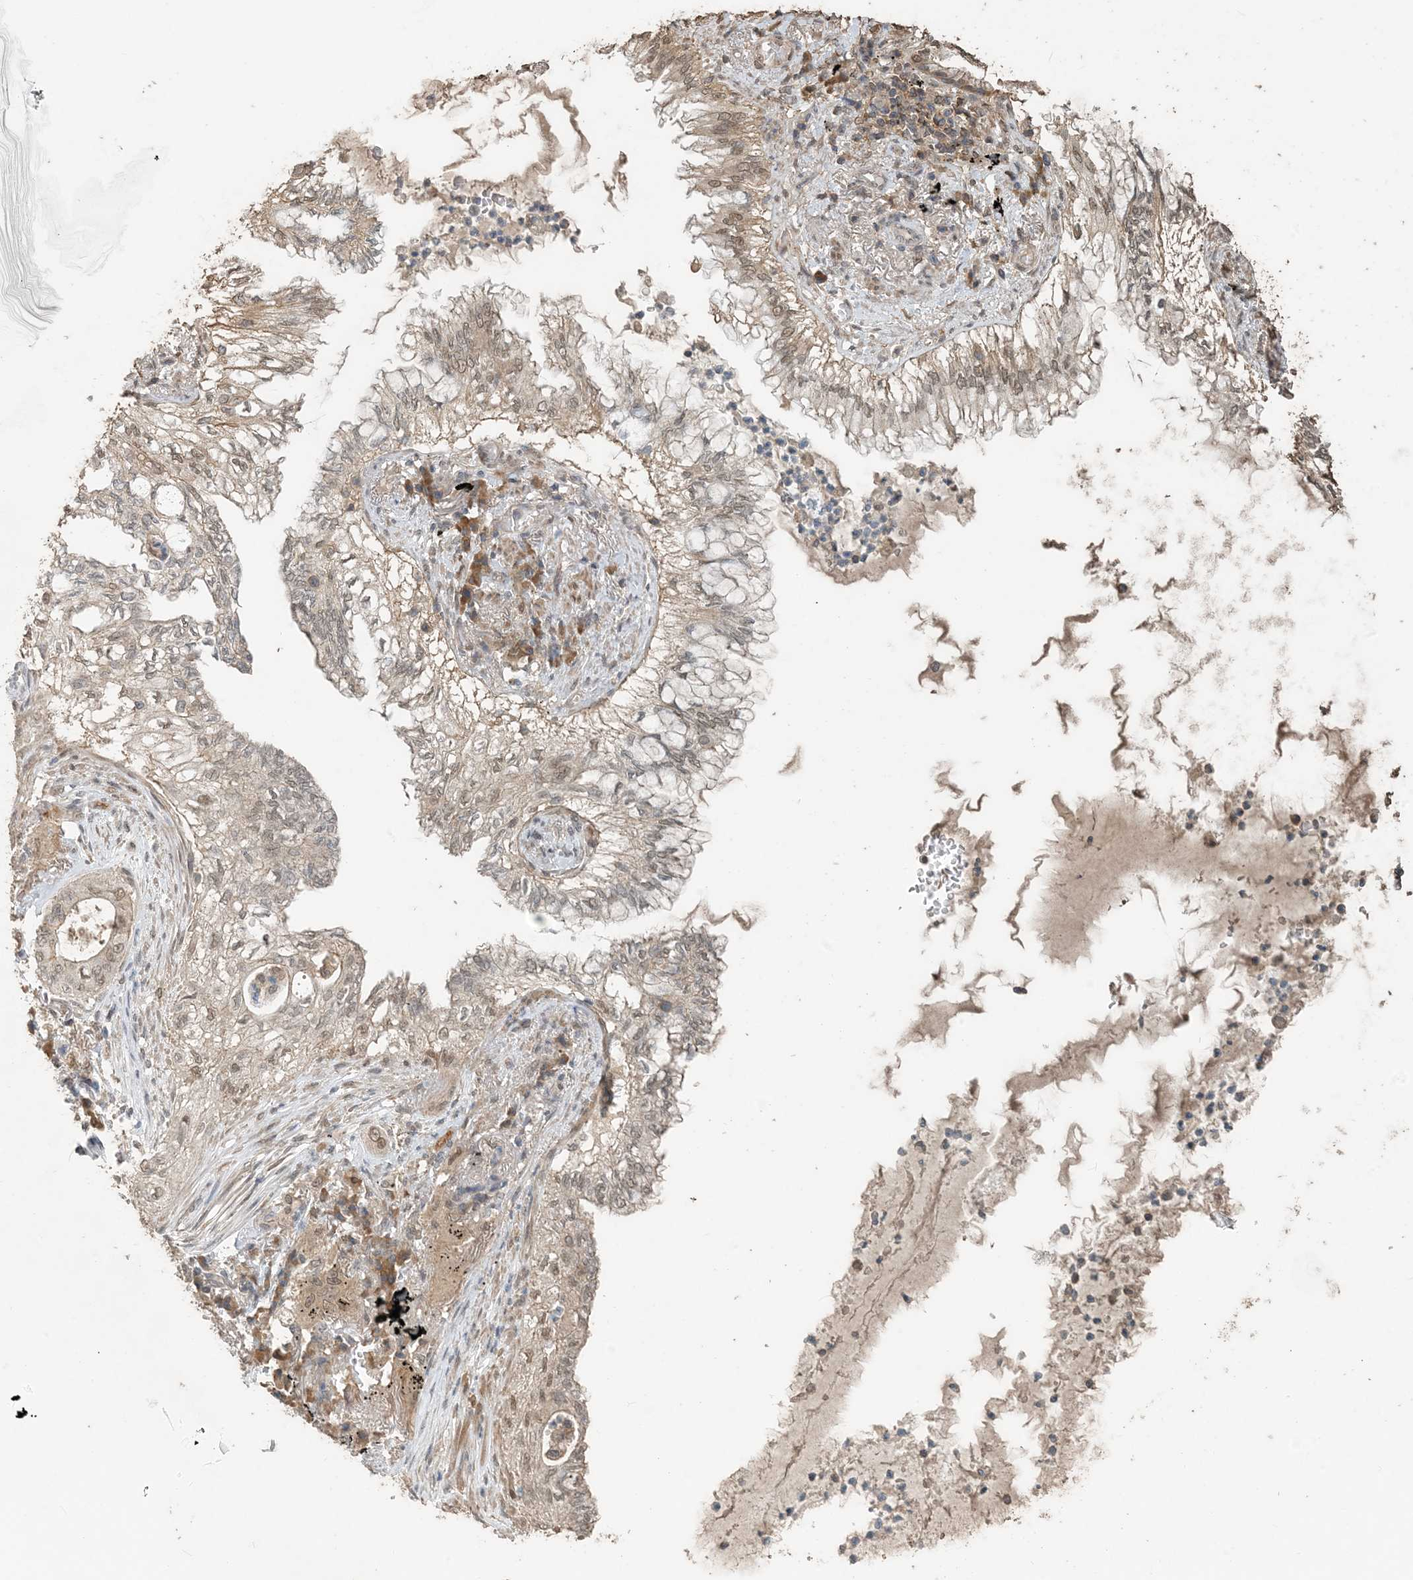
{"staining": {"intensity": "weak", "quantity": "25%-75%", "location": "cytoplasmic/membranous,nuclear"}, "tissue": "lung cancer", "cell_type": "Tumor cells", "image_type": "cancer", "snomed": [{"axis": "morphology", "description": "Adenocarcinoma, NOS"}, {"axis": "topography", "description": "Lung"}], "caption": "Immunohistochemical staining of human adenocarcinoma (lung) shows low levels of weak cytoplasmic/membranous and nuclear protein positivity in approximately 25%-75% of tumor cells. (brown staining indicates protein expression, while blue staining denotes nuclei).", "gene": "ZC3H12A", "patient": {"sex": "female", "age": 70}}